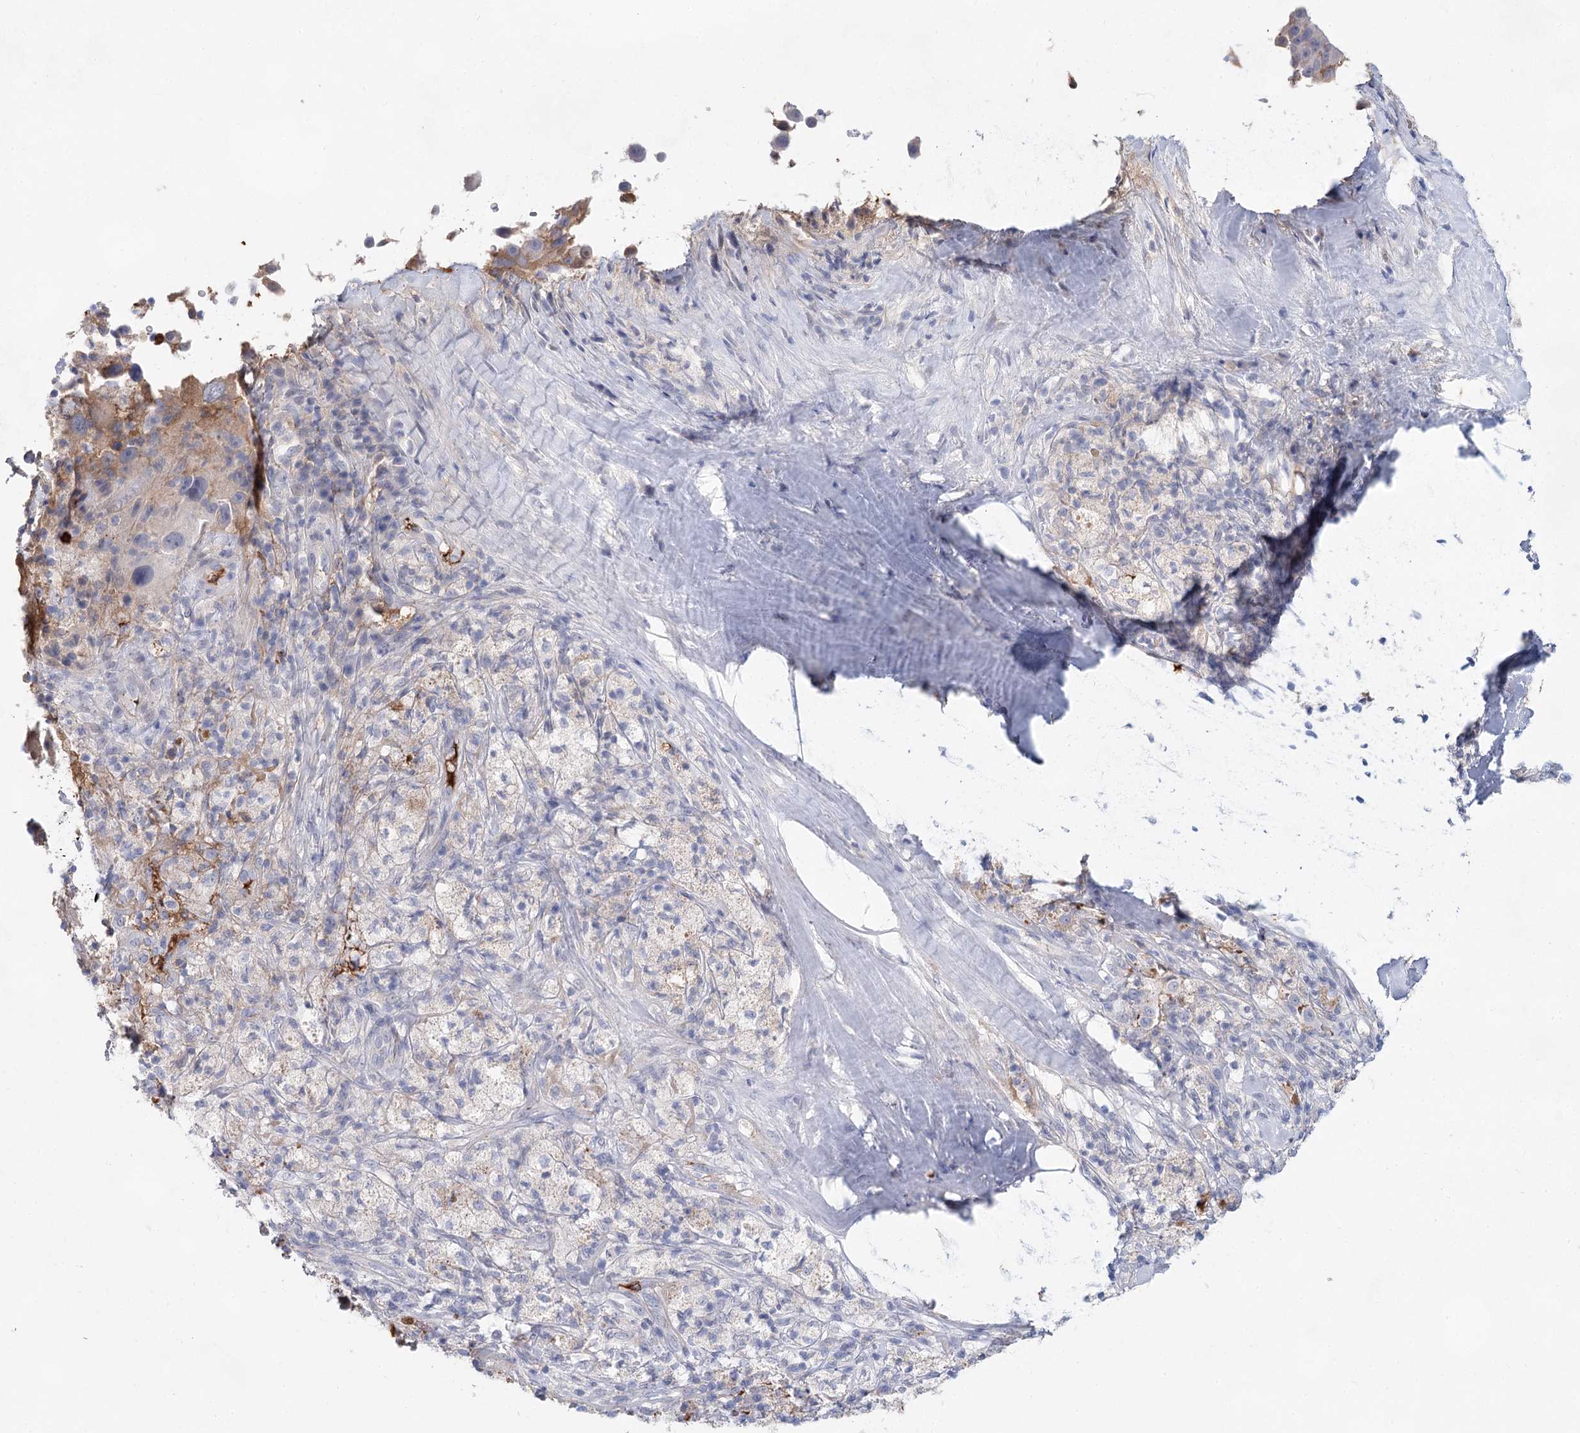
{"staining": {"intensity": "negative", "quantity": "none", "location": "none"}, "tissue": "melanoma", "cell_type": "Tumor cells", "image_type": "cancer", "snomed": [{"axis": "morphology", "description": "Malignant melanoma, Metastatic site"}, {"axis": "topography", "description": "Lymph node"}], "caption": "Malignant melanoma (metastatic site) stained for a protein using IHC displays no positivity tumor cells.", "gene": "TASOR2", "patient": {"sex": "male", "age": 62}}